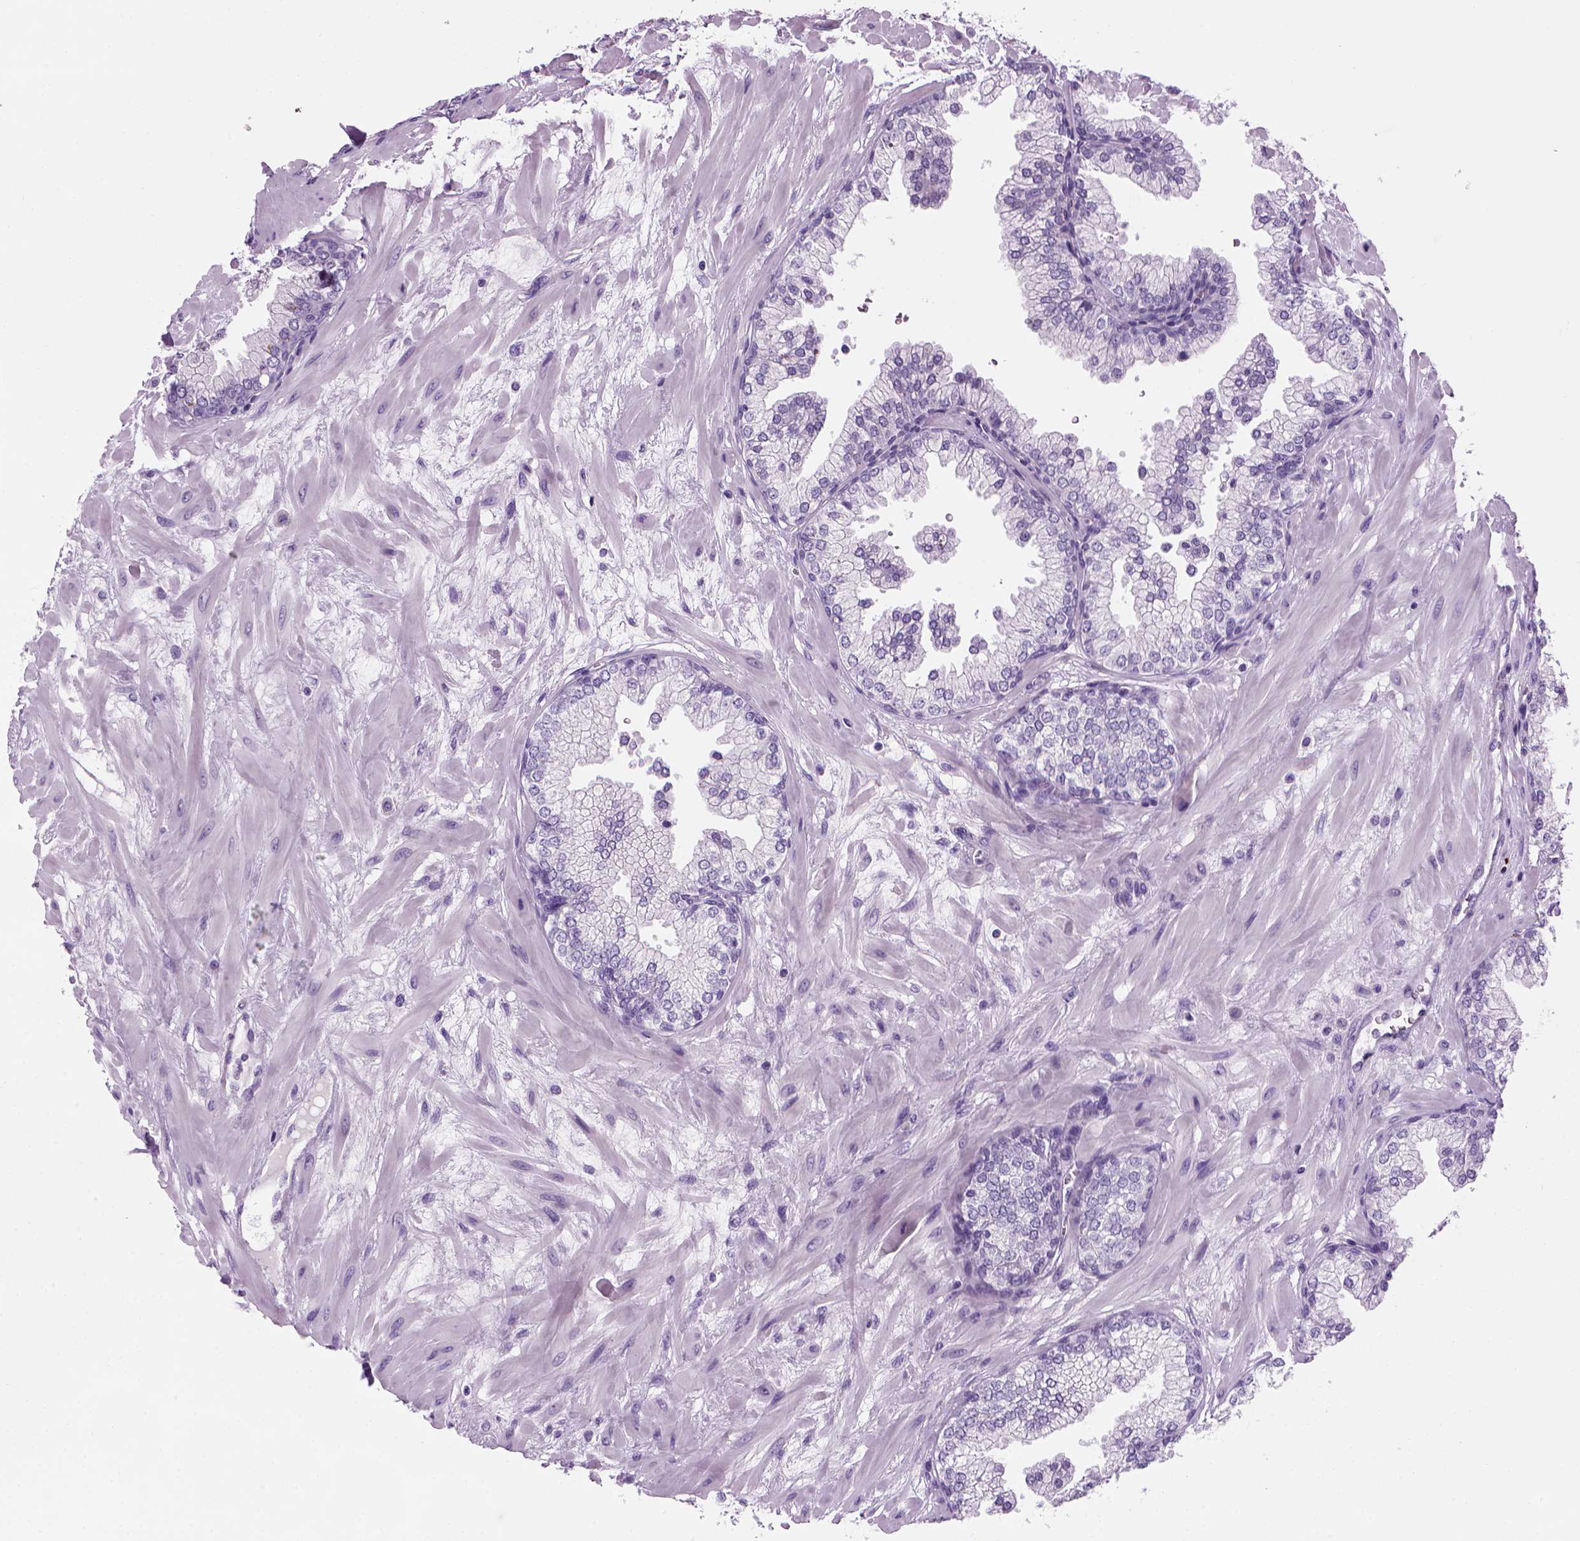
{"staining": {"intensity": "negative", "quantity": "none", "location": "none"}, "tissue": "prostate", "cell_type": "Glandular cells", "image_type": "normal", "snomed": [{"axis": "morphology", "description": "Normal tissue, NOS"}, {"axis": "topography", "description": "Prostate"}, {"axis": "topography", "description": "Peripheral nerve tissue"}], "caption": "The image displays no significant positivity in glandular cells of prostate. (Immunohistochemistry, brightfield microscopy, high magnification).", "gene": "MZB1", "patient": {"sex": "male", "age": 61}}